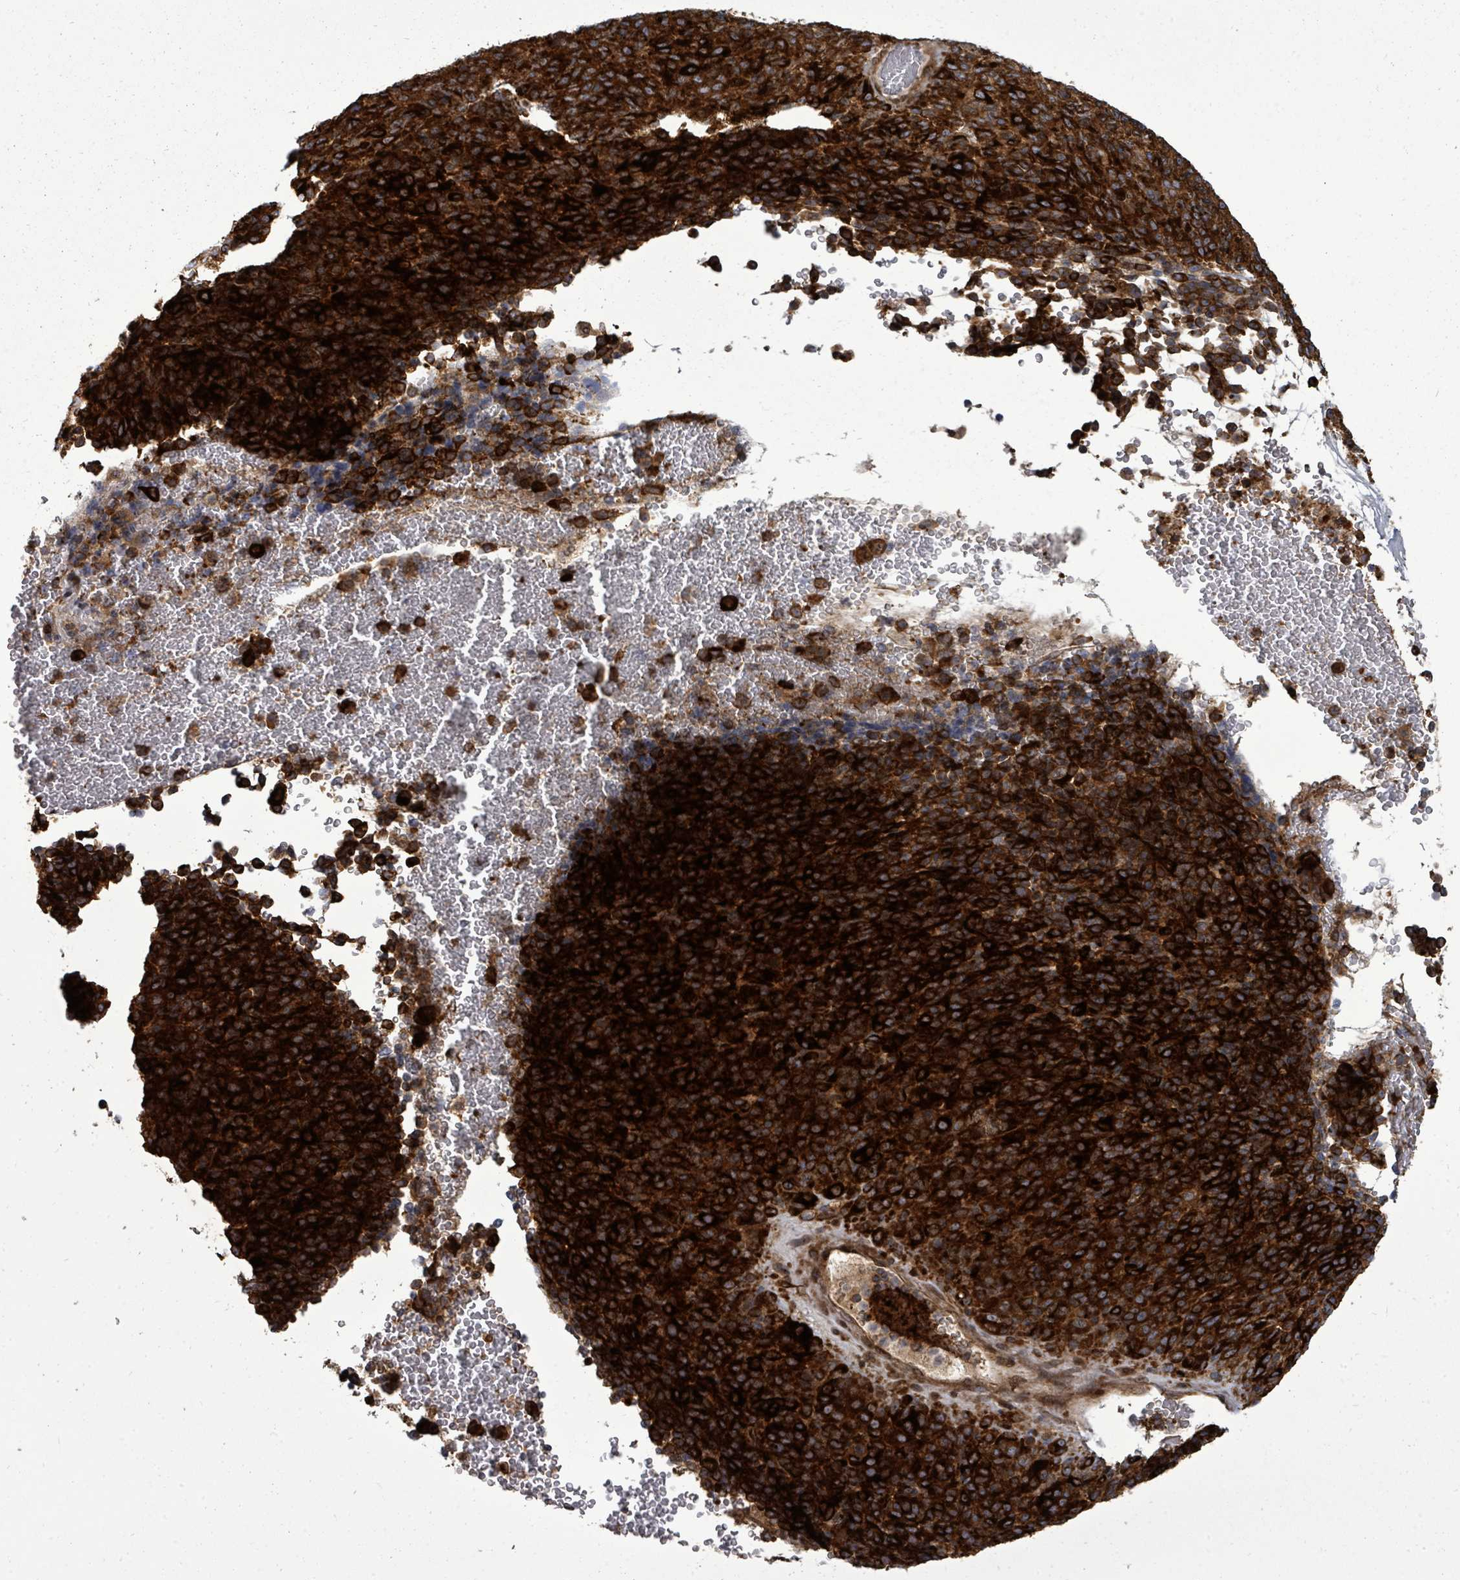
{"staining": {"intensity": "strong", "quantity": ">75%", "location": "cytoplasmic/membranous"}, "tissue": "melanoma", "cell_type": "Tumor cells", "image_type": "cancer", "snomed": [{"axis": "morphology", "description": "Malignant melanoma, Metastatic site"}, {"axis": "topography", "description": "Brain"}], "caption": "This photomicrograph reveals malignant melanoma (metastatic site) stained with IHC to label a protein in brown. The cytoplasmic/membranous of tumor cells show strong positivity for the protein. Nuclei are counter-stained blue.", "gene": "EIF3C", "patient": {"sex": "female", "age": 56}}